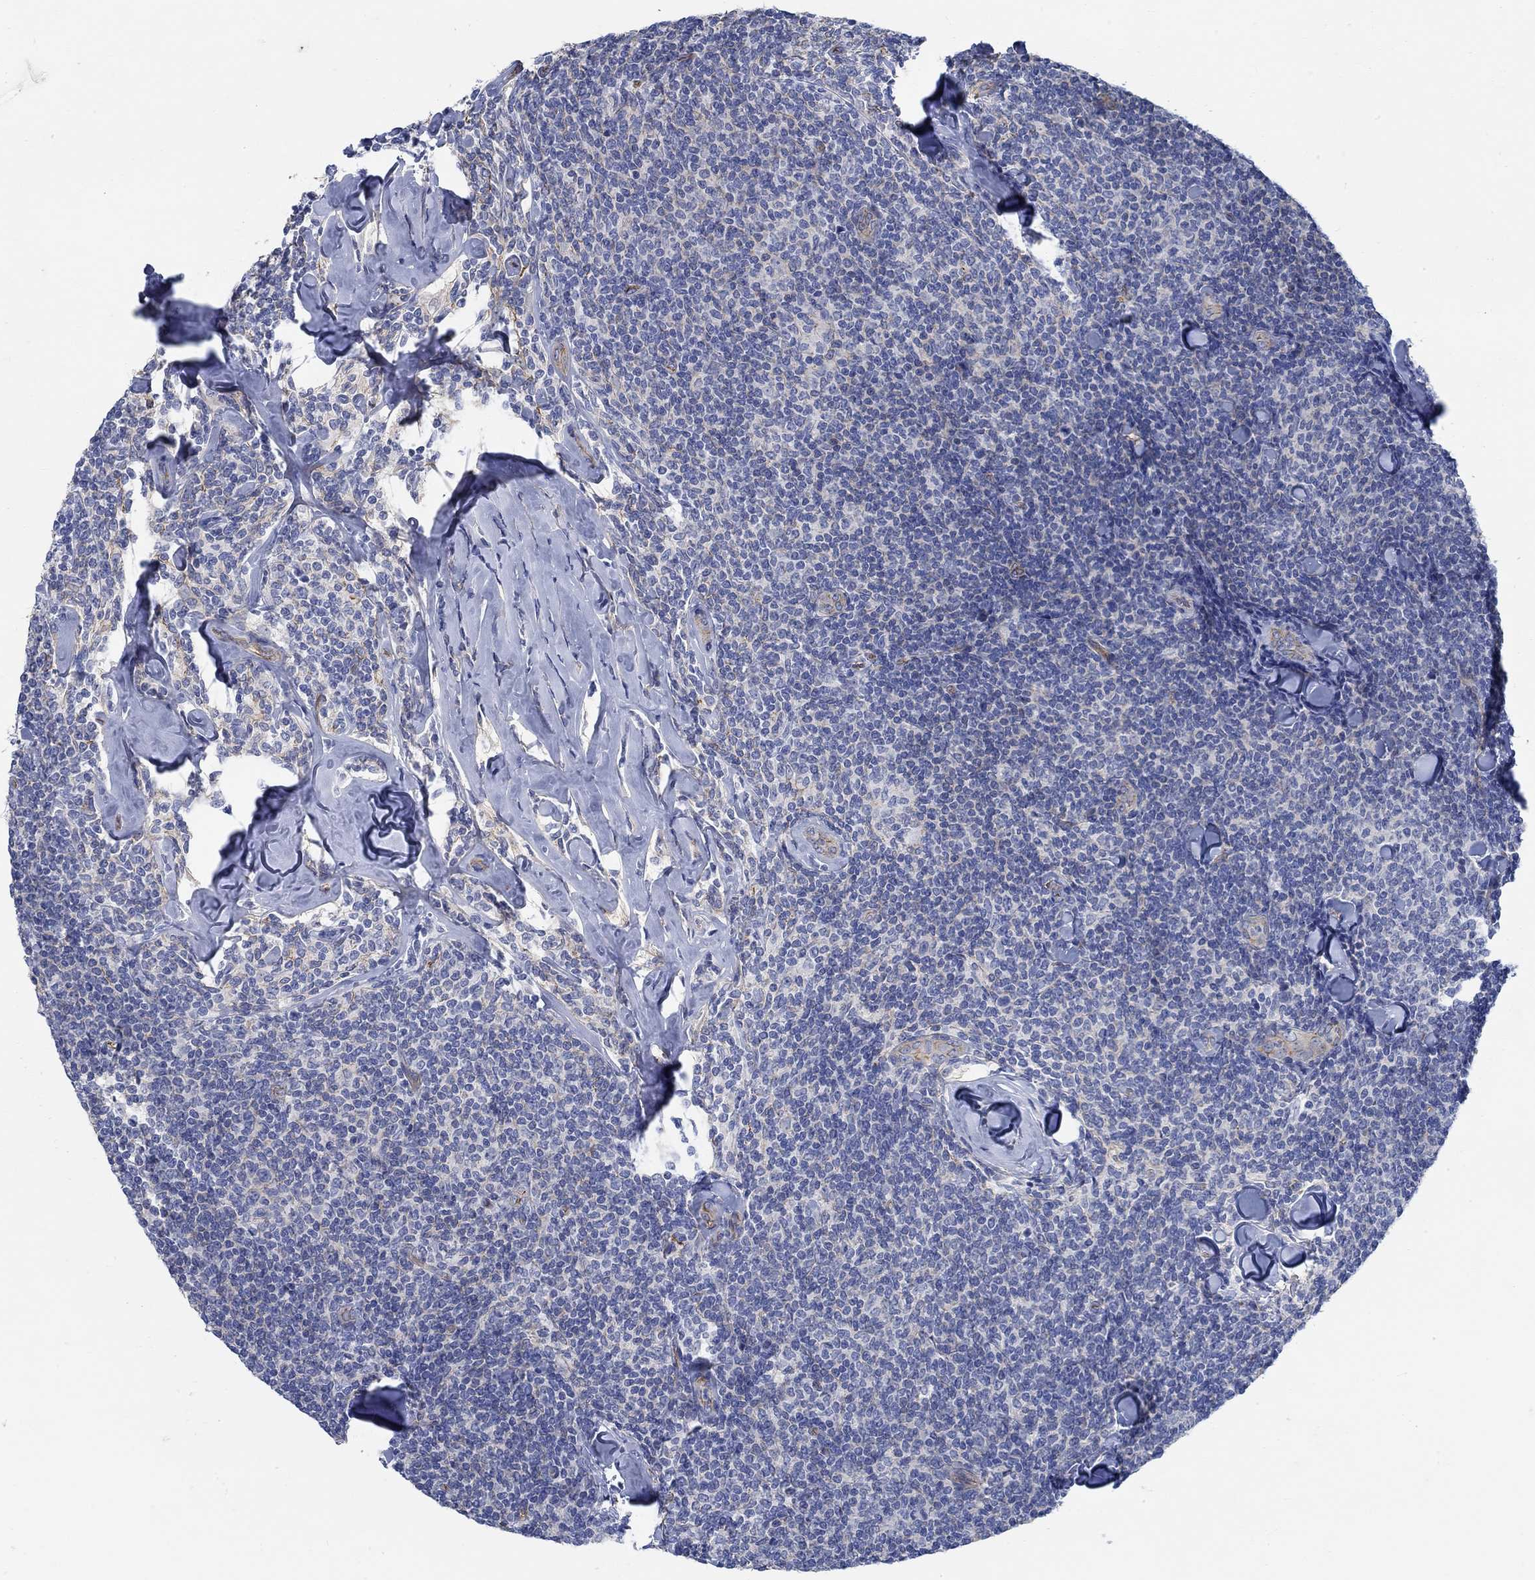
{"staining": {"intensity": "negative", "quantity": "none", "location": "none"}, "tissue": "lymphoma", "cell_type": "Tumor cells", "image_type": "cancer", "snomed": [{"axis": "morphology", "description": "Malignant lymphoma, non-Hodgkin's type, Low grade"}, {"axis": "topography", "description": "Lymph node"}], "caption": "Immunohistochemistry (IHC) micrograph of neoplastic tissue: malignant lymphoma, non-Hodgkin's type (low-grade) stained with DAB (3,3'-diaminobenzidine) shows no significant protein staining in tumor cells.", "gene": "TMEM198", "patient": {"sex": "female", "age": 56}}